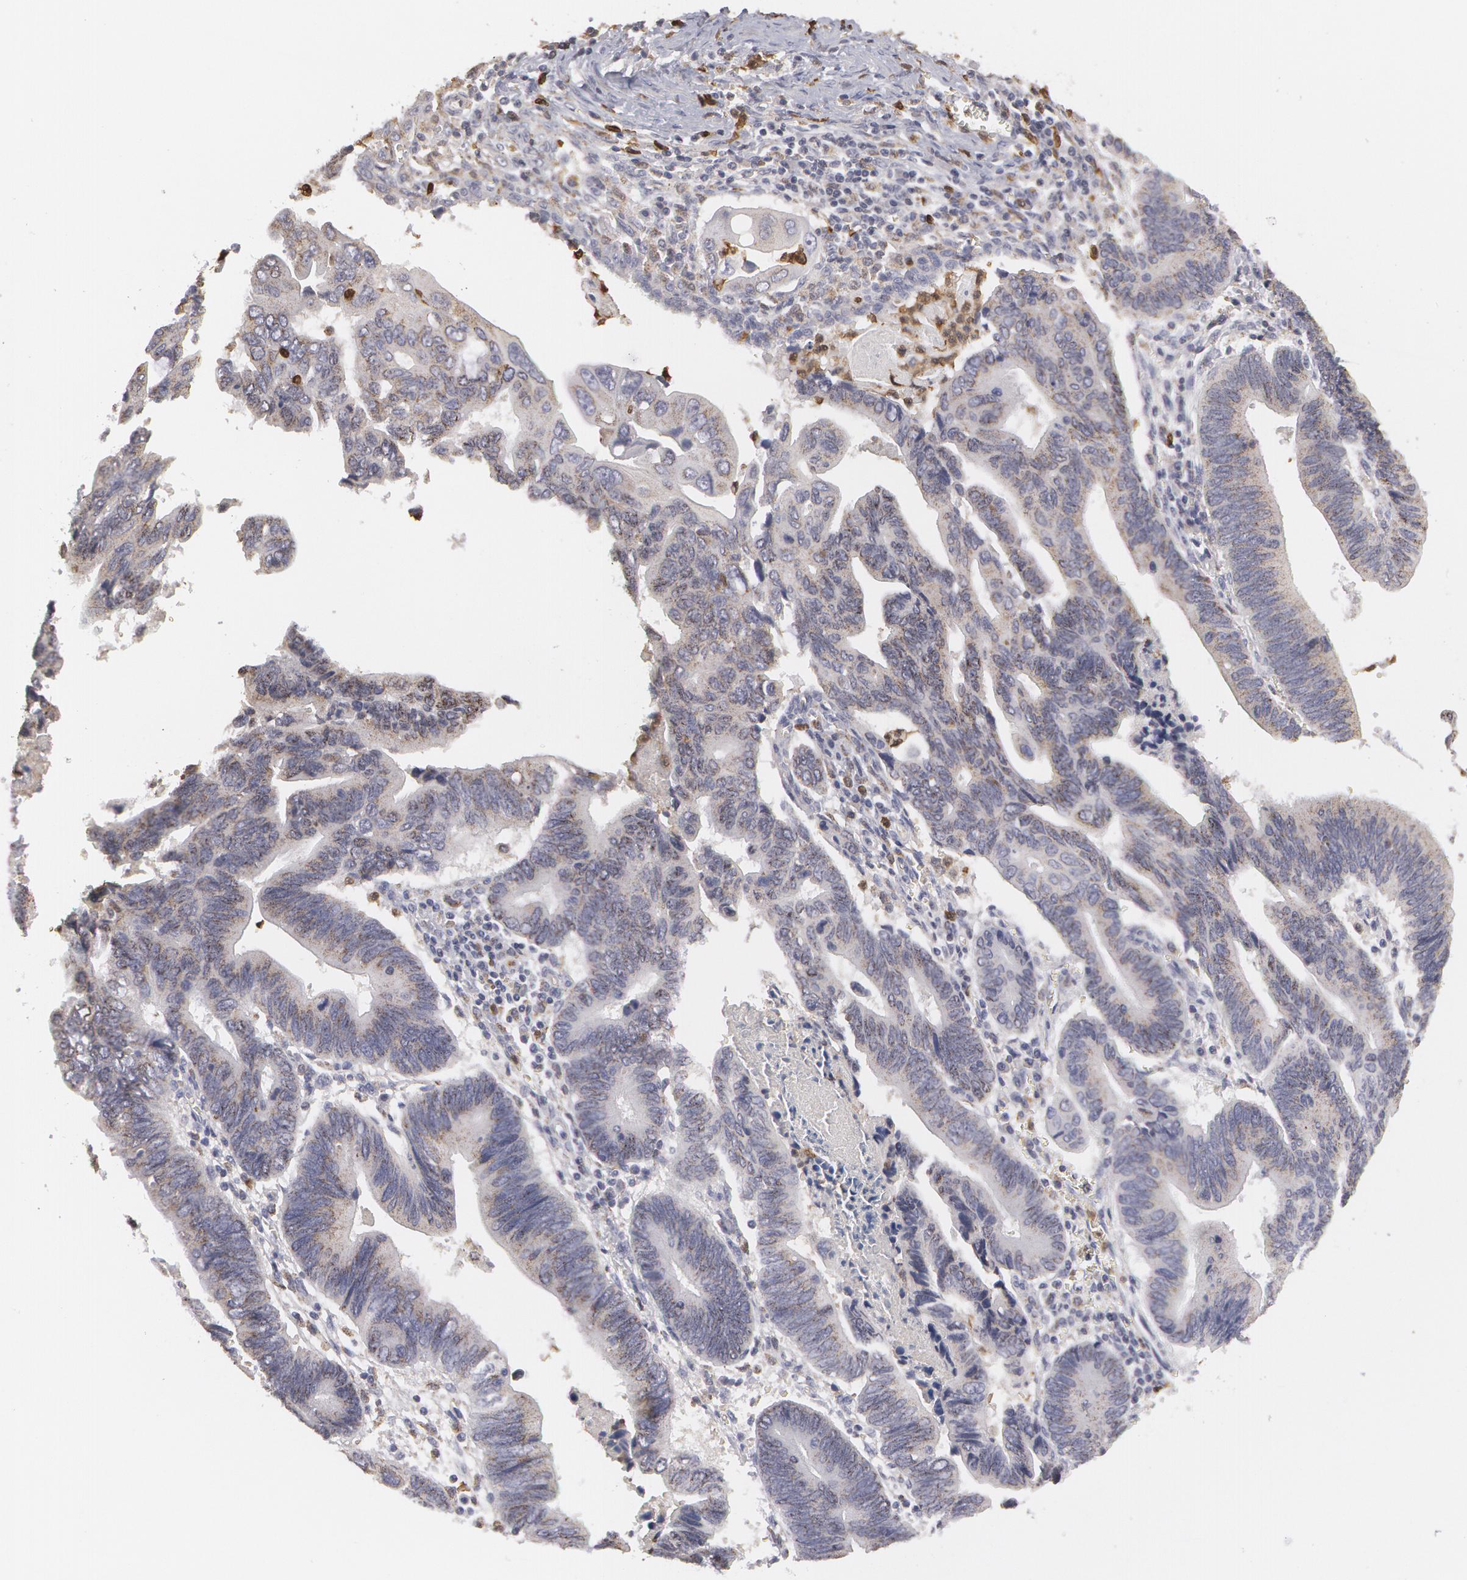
{"staining": {"intensity": "weak", "quantity": "25%-75%", "location": "cytoplasmic/membranous"}, "tissue": "pancreatic cancer", "cell_type": "Tumor cells", "image_type": "cancer", "snomed": [{"axis": "morphology", "description": "Adenocarcinoma, NOS"}, {"axis": "topography", "description": "Pancreas"}], "caption": "Immunohistochemistry (IHC) staining of pancreatic adenocarcinoma, which reveals low levels of weak cytoplasmic/membranous staining in approximately 25%-75% of tumor cells indicating weak cytoplasmic/membranous protein positivity. The staining was performed using DAB (3,3'-diaminobenzidine) (brown) for protein detection and nuclei were counterstained in hematoxylin (blue).", "gene": "CAT", "patient": {"sex": "female", "age": 70}}